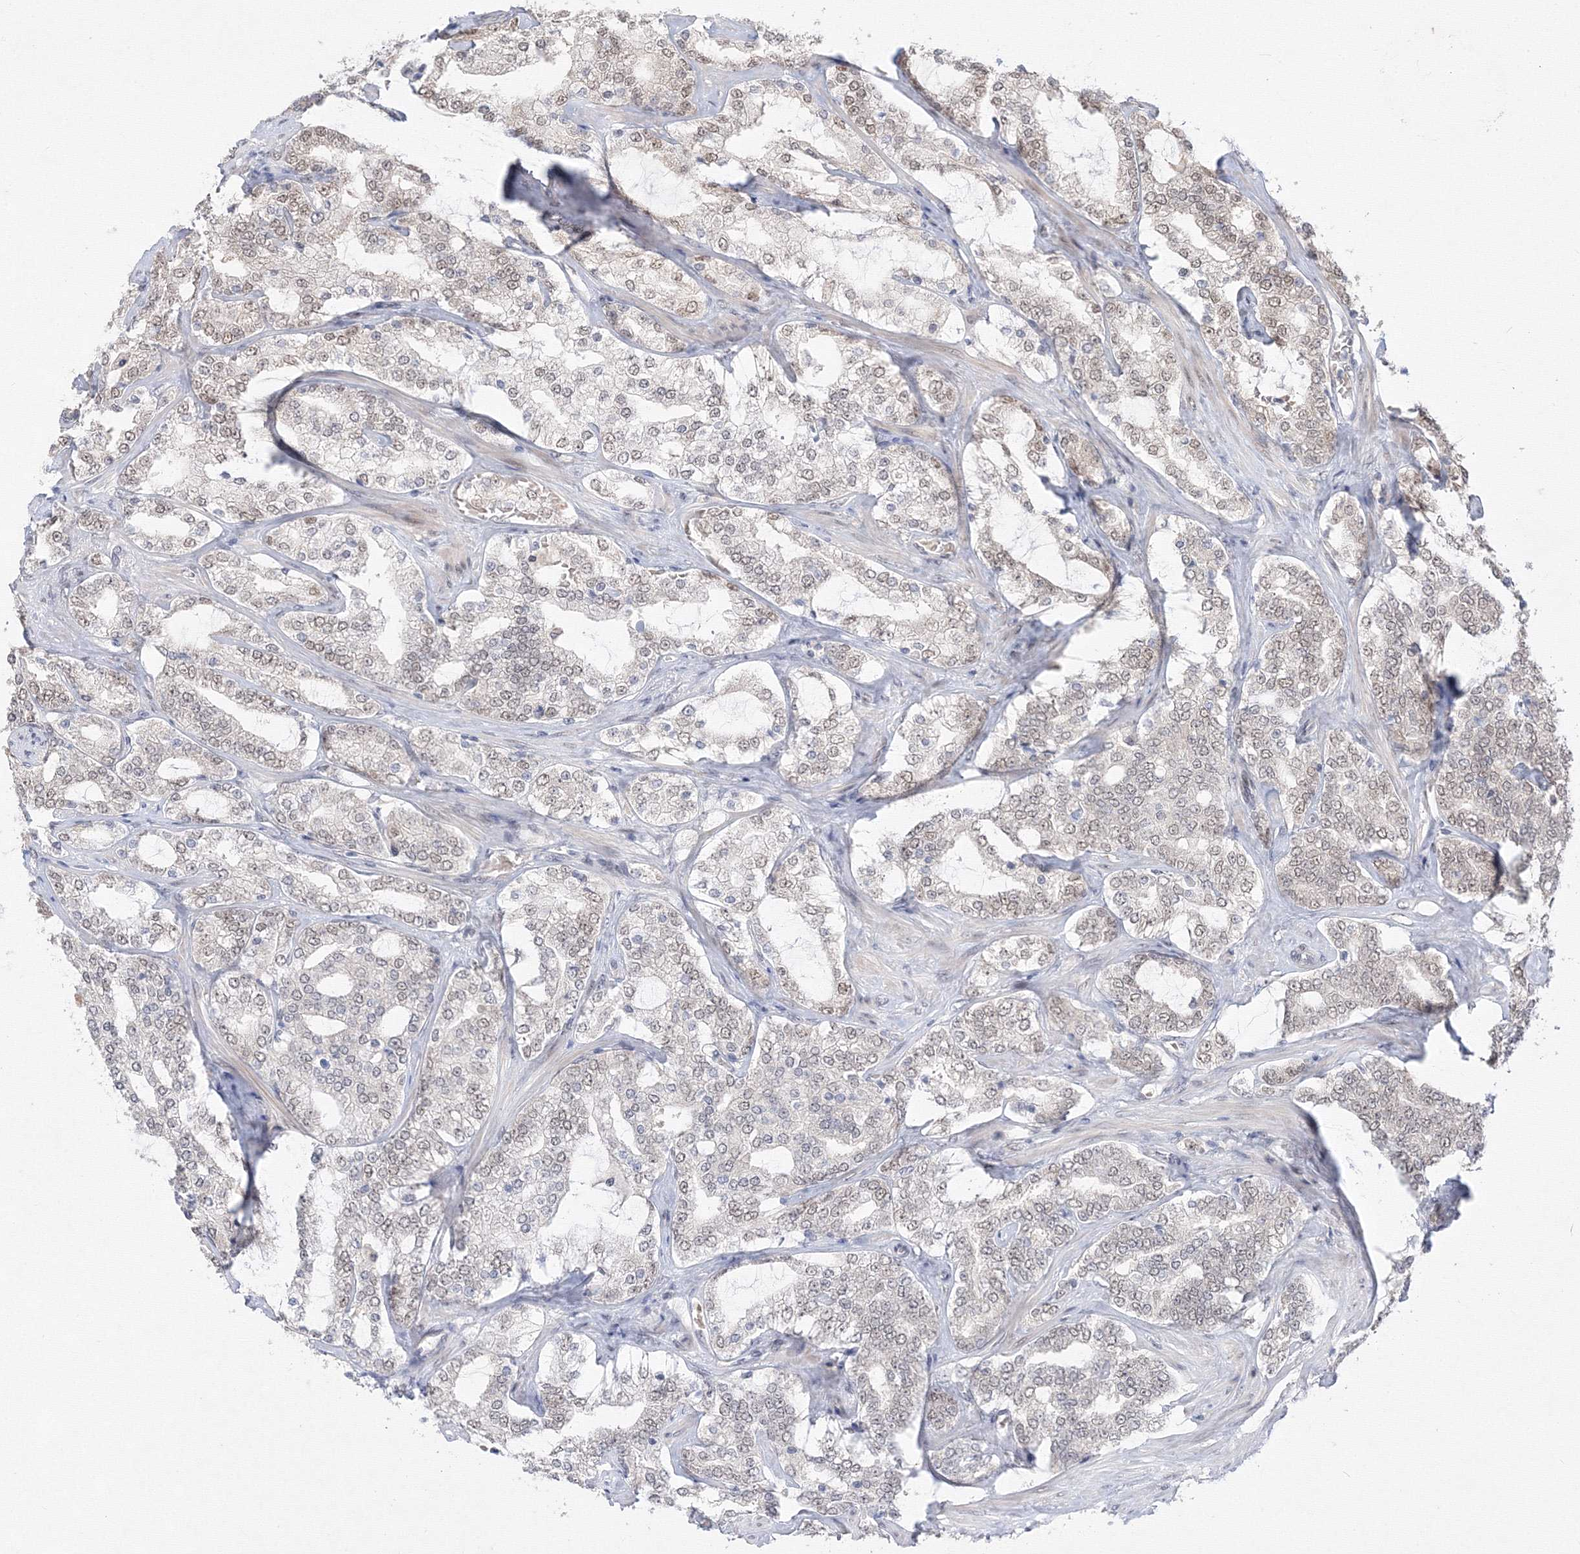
{"staining": {"intensity": "weak", "quantity": "25%-75%", "location": "nuclear"}, "tissue": "prostate cancer", "cell_type": "Tumor cells", "image_type": "cancer", "snomed": [{"axis": "morphology", "description": "Adenocarcinoma, High grade"}, {"axis": "topography", "description": "Prostate"}], "caption": "Immunohistochemistry (DAB (3,3'-diaminobenzidine)) staining of human high-grade adenocarcinoma (prostate) displays weak nuclear protein expression in approximately 25%-75% of tumor cells.", "gene": "COPS4", "patient": {"sex": "male", "age": 64}}